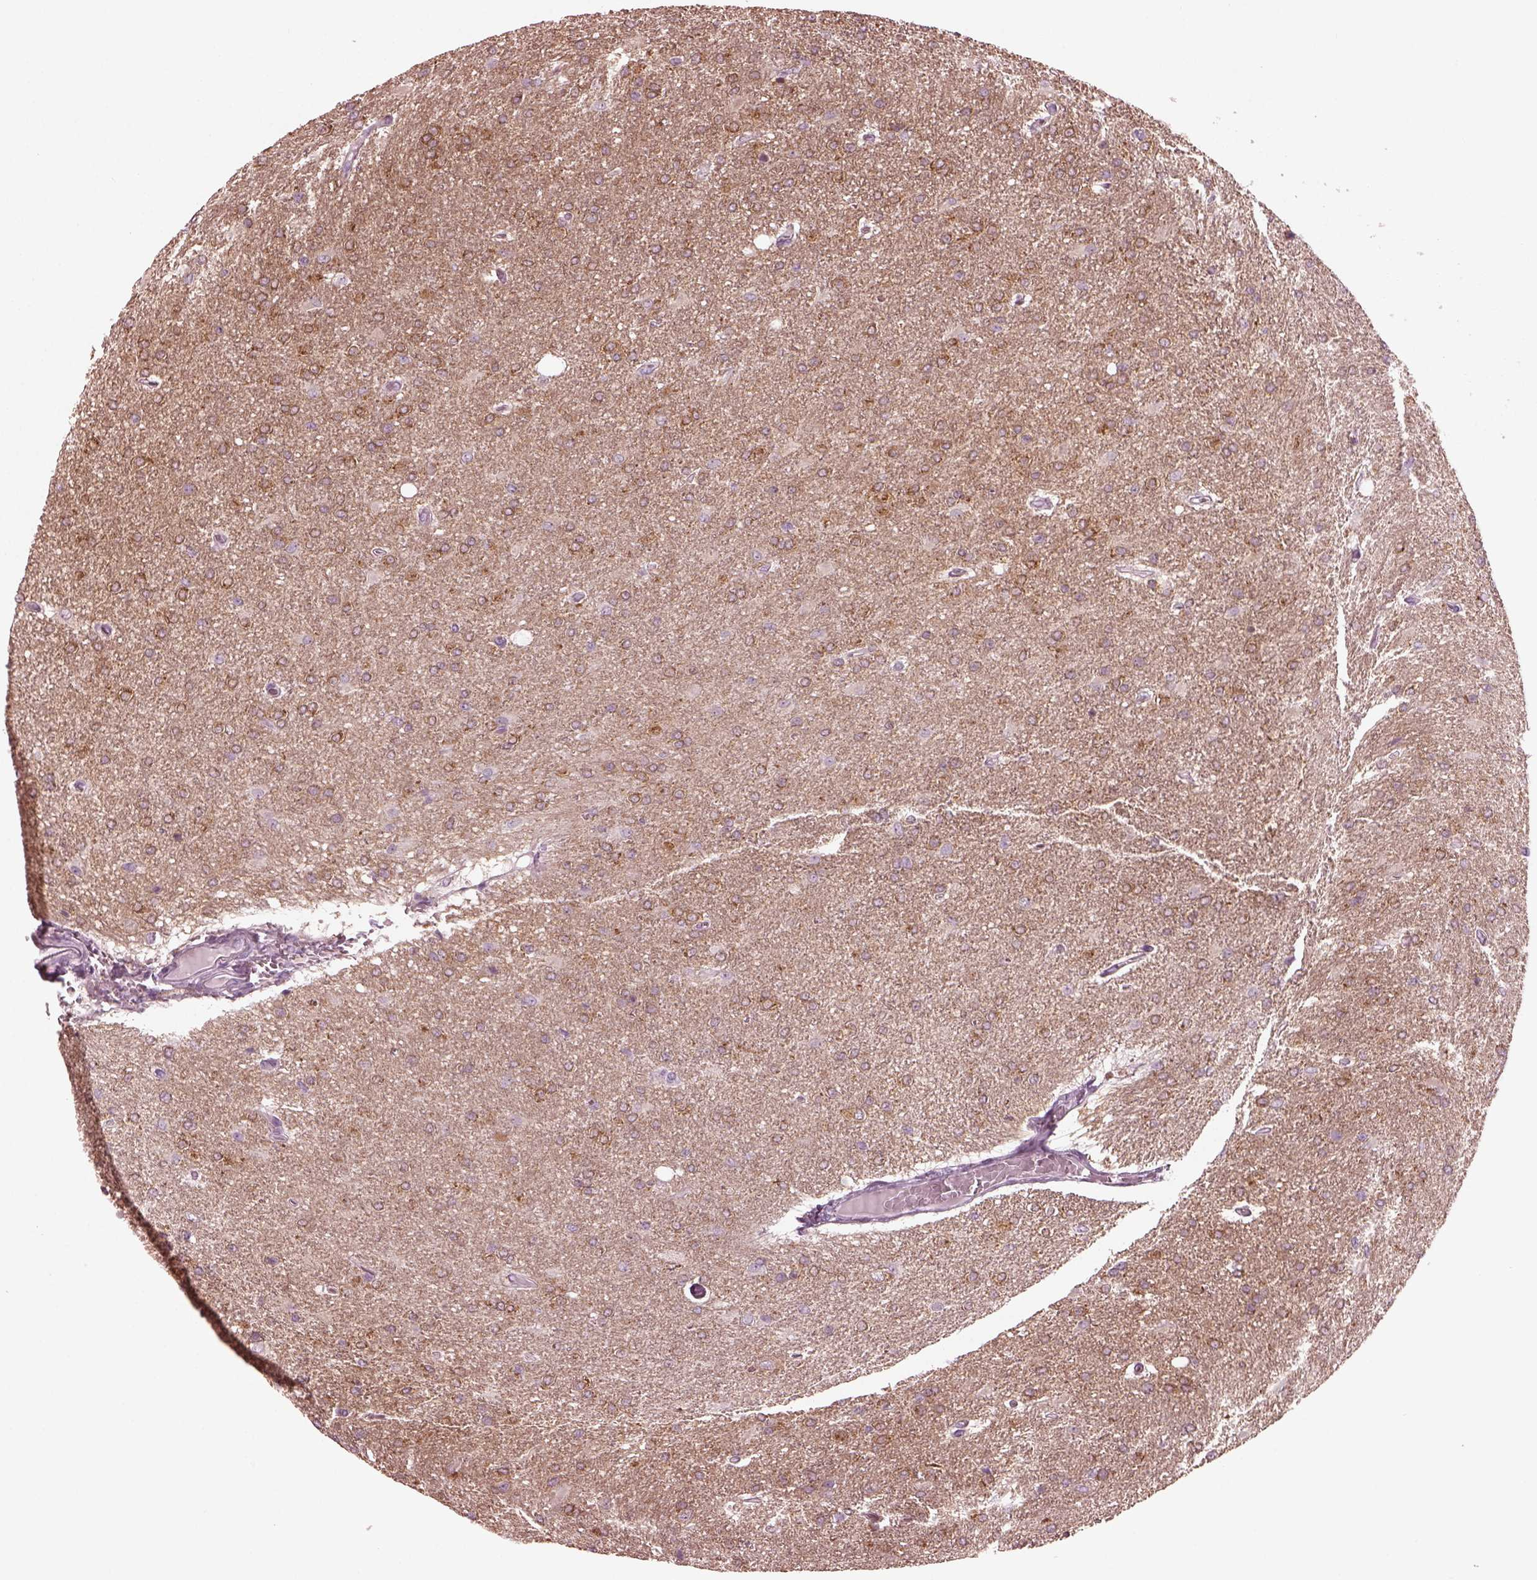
{"staining": {"intensity": "strong", "quantity": ">75%", "location": "cytoplasmic/membranous"}, "tissue": "glioma", "cell_type": "Tumor cells", "image_type": "cancer", "snomed": [{"axis": "morphology", "description": "Glioma, malignant, High grade"}, {"axis": "topography", "description": "Cerebral cortex"}], "caption": "Malignant high-grade glioma stained with DAB immunohistochemistry exhibits high levels of strong cytoplasmic/membranous staining in approximately >75% of tumor cells.", "gene": "GRM6", "patient": {"sex": "male", "age": 70}}